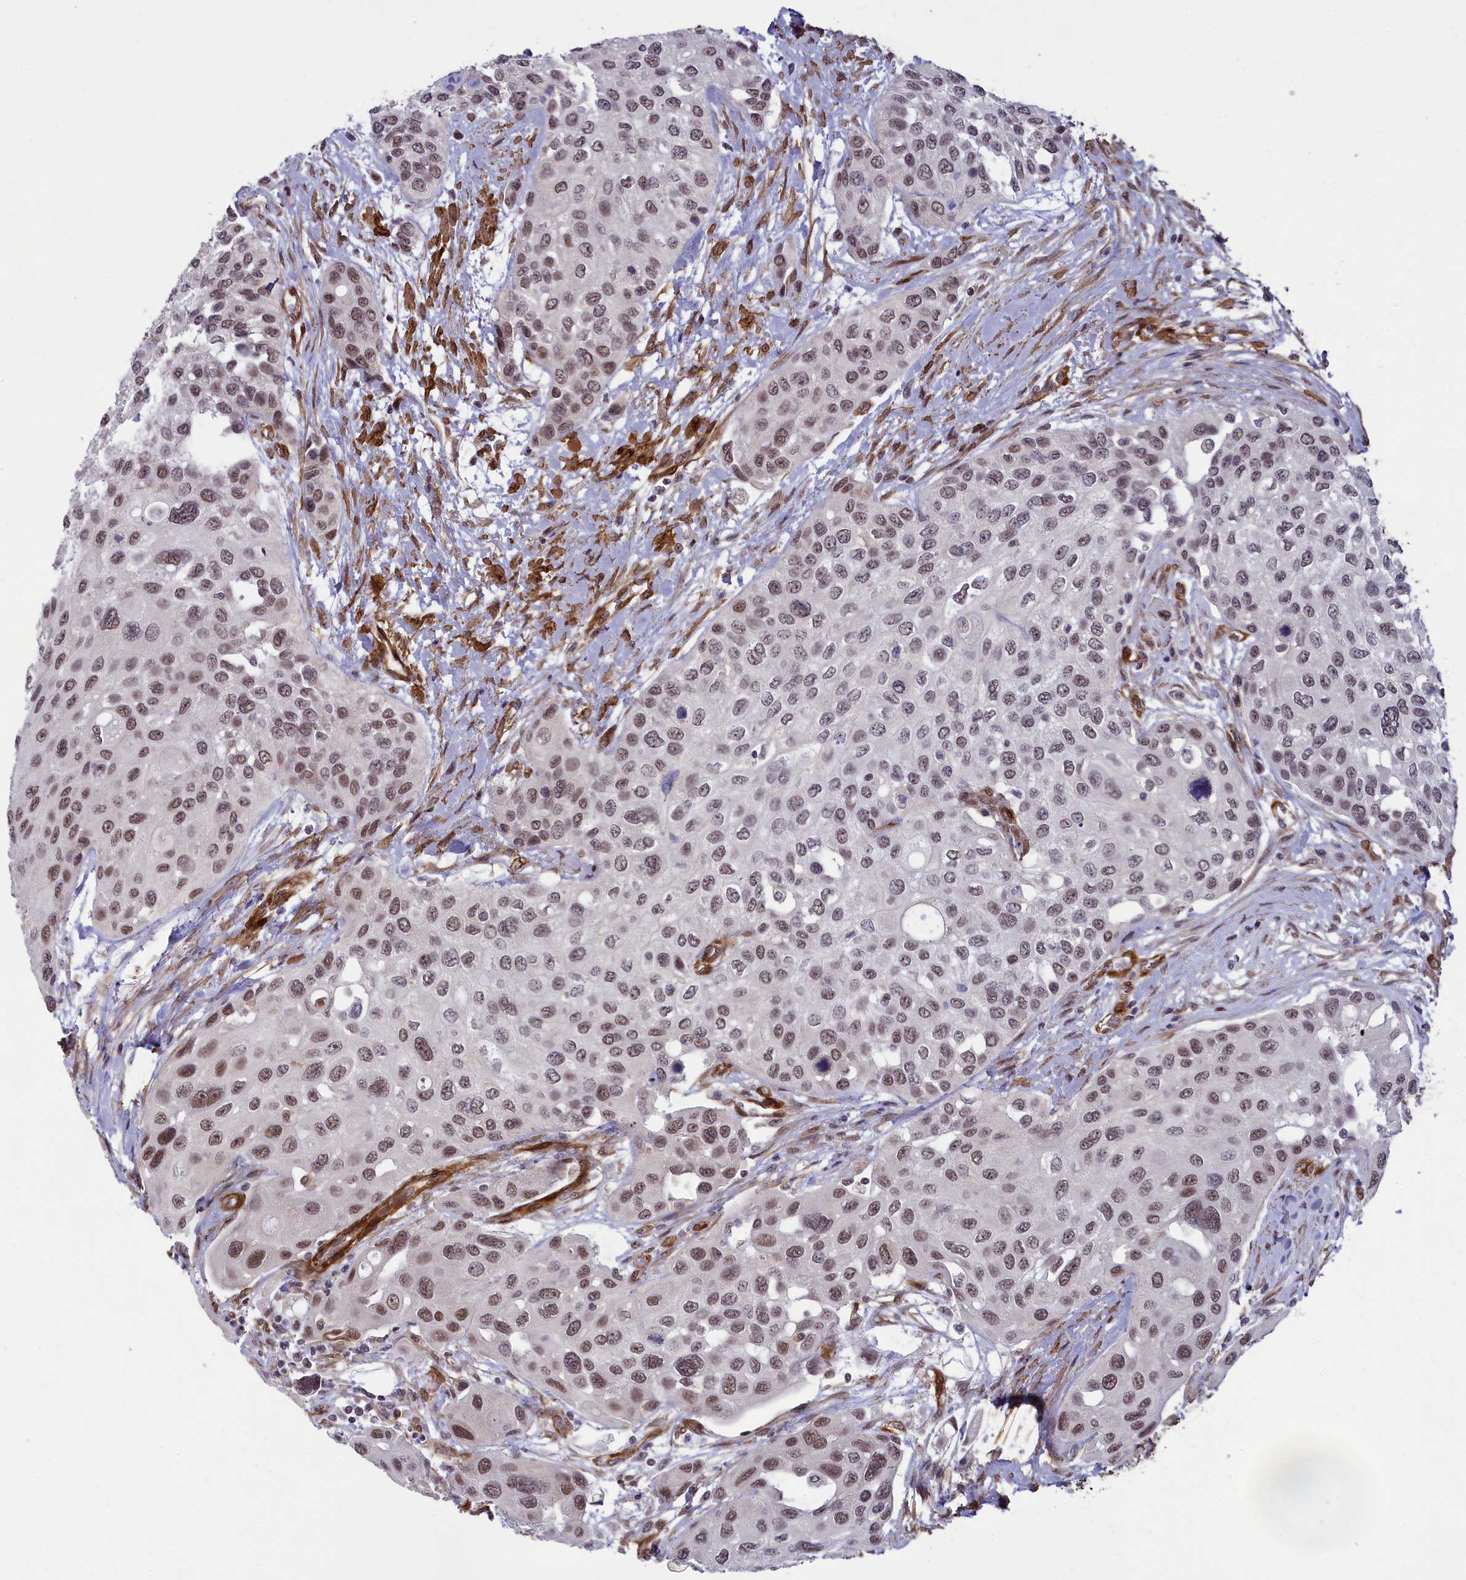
{"staining": {"intensity": "moderate", "quantity": ">75%", "location": "nuclear"}, "tissue": "urothelial cancer", "cell_type": "Tumor cells", "image_type": "cancer", "snomed": [{"axis": "morphology", "description": "Normal tissue, NOS"}, {"axis": "morphology", "description": "Urothelial carcinoma, High grade"}, {"axis": "topography", "description": "Vascular tissue"}, {"axis": "topography", "description": "Urinary bladder"}], "caption": "IHC of human urothelial cancer displays medium levels of moderate nuclear expression in about >75% of tumor cells.", "gene": "TNS1", "patient": {"sex": "female", "age": 56}}